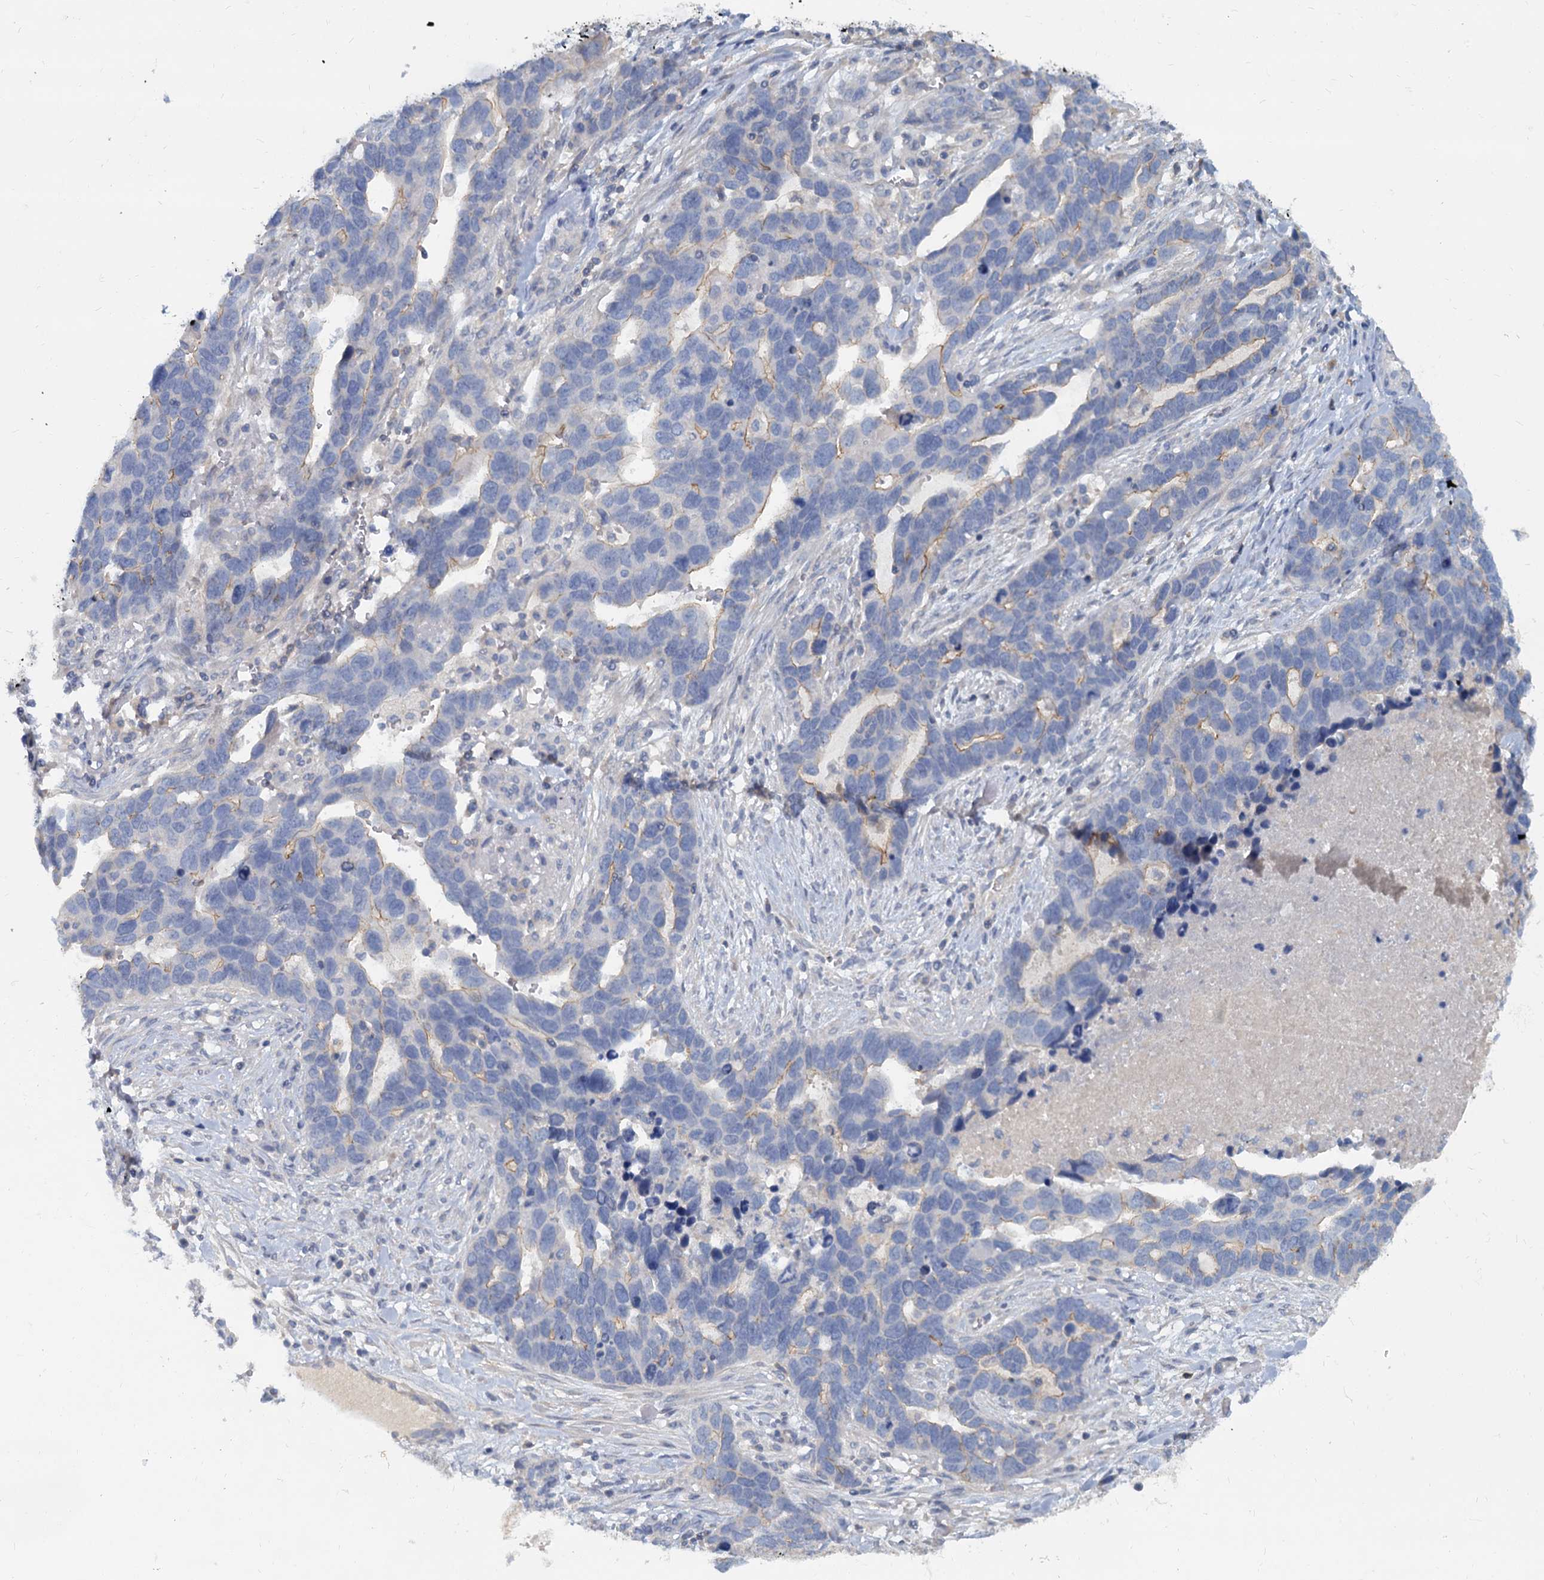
{"staining": {"intensity": "weak", "quantity": "<25%", "location": "cytoplasmic/membranous"}, "tissue": "ovarian cancer", "cell_type": "Tumor cells", "image_type": "cancer", "snomed": [{"axis": "morphology", "description": "Cystadenocarcinoma, serous, NOS"}, {"axis": "topography", "description": "Ovary"}], "caption": "The photomicrograph demonstrates no significant expression in tumor cells of ovarian cancer (serous cystadenocarcinoma).", "gene": "ACSM3", "patient": {"sex": "female", "age": 54}}